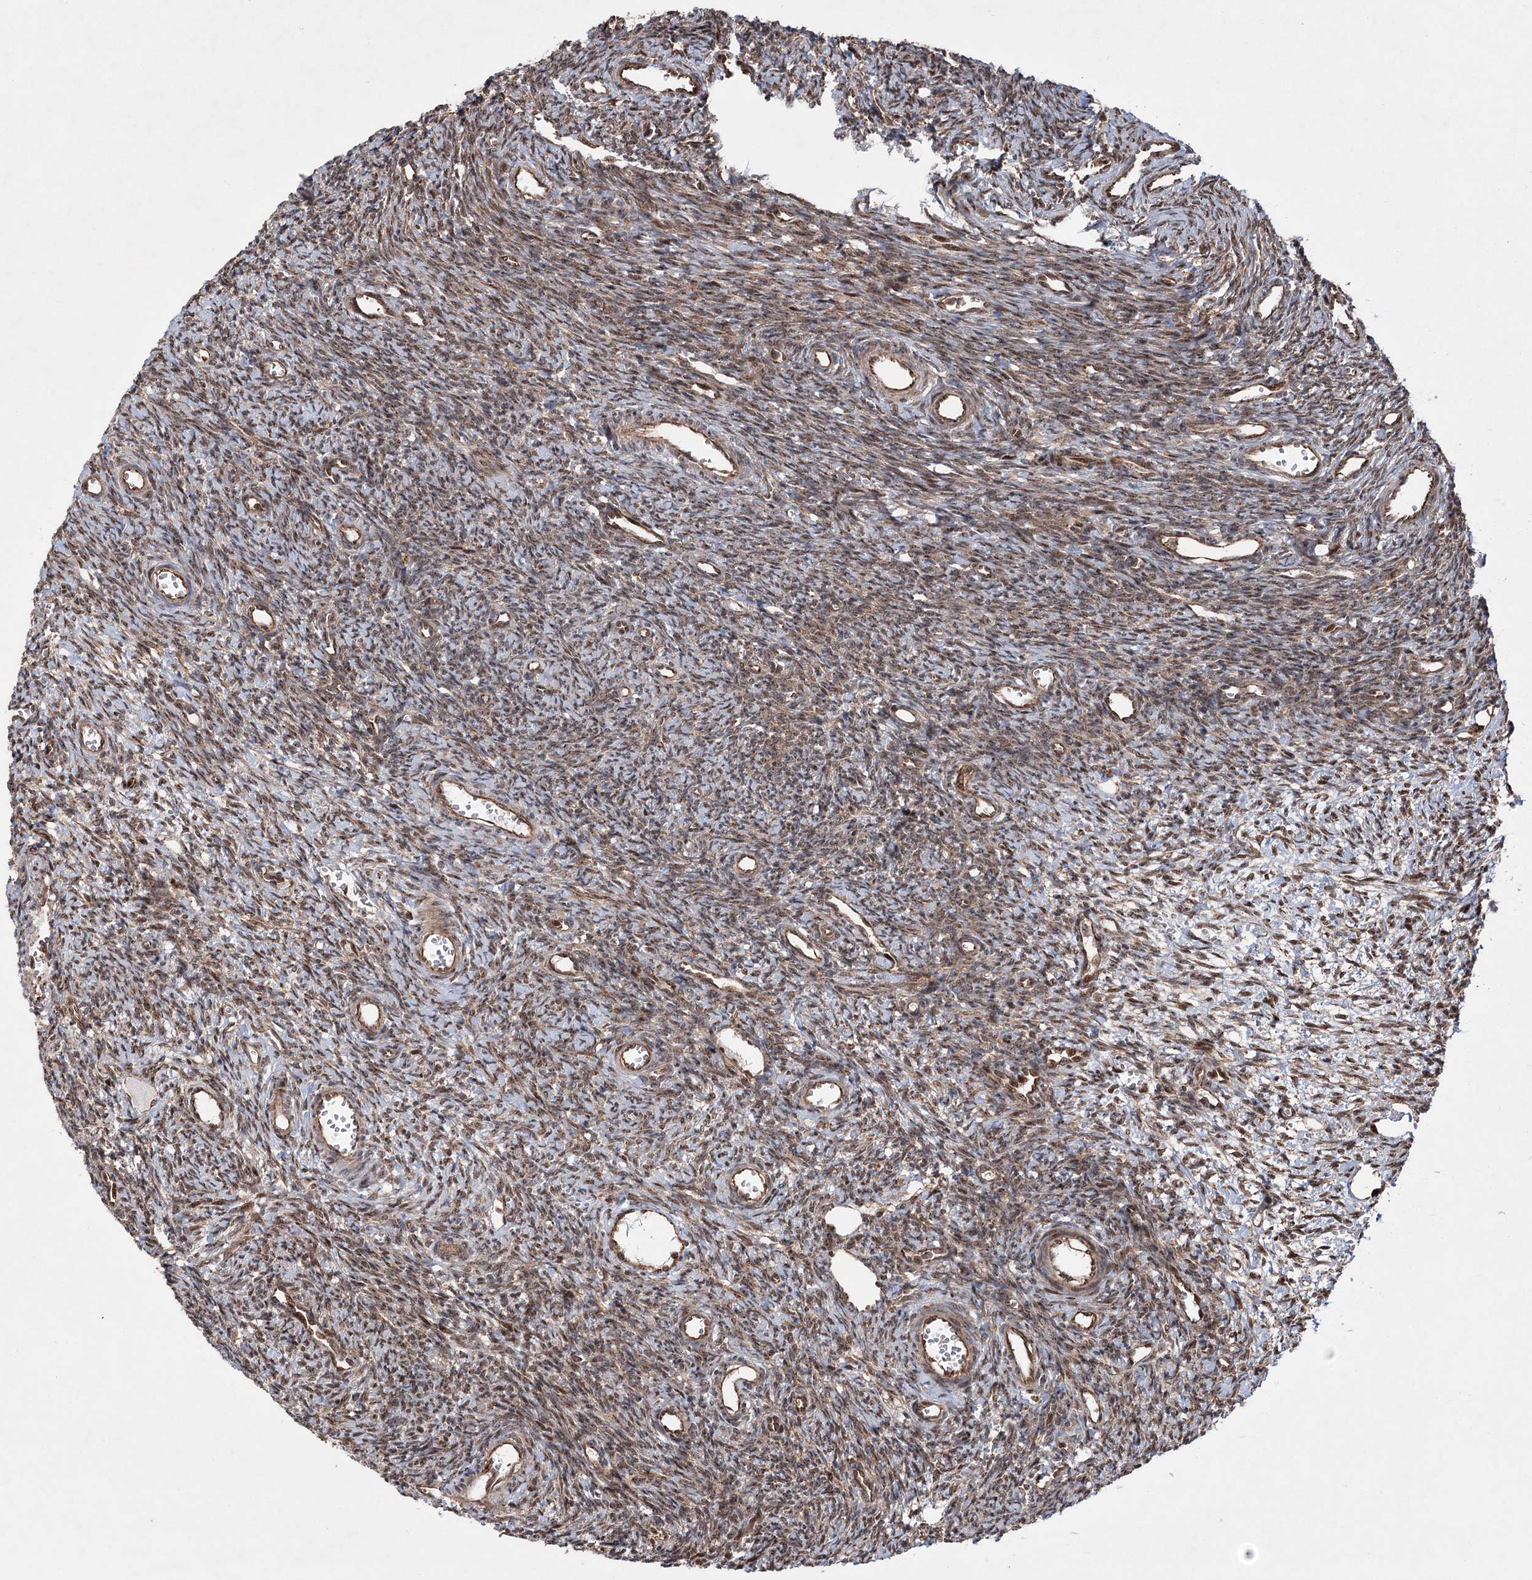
{"staining": {"intensity": "moderate", "quantity": ">75%", "location": "cytoplasmic/membranous,nuclear"}, "tissue": "ovary", "cell_type": "Ovarian stroma cells", "image_type": "normal", "snomed": [{"axis": "morphology", "description": "Normal tissue, NOS"}, {"axis": "topography", "description": "Ovary"}], "caption": "This is a histology image of IHC staining of benign ovary, which shows moderate staining in the cytoplasmic/membranous,nuclear of ovarian stroma cells.", "gene": "SERINC5", "patient": {"sex": "female", "age": 39}}